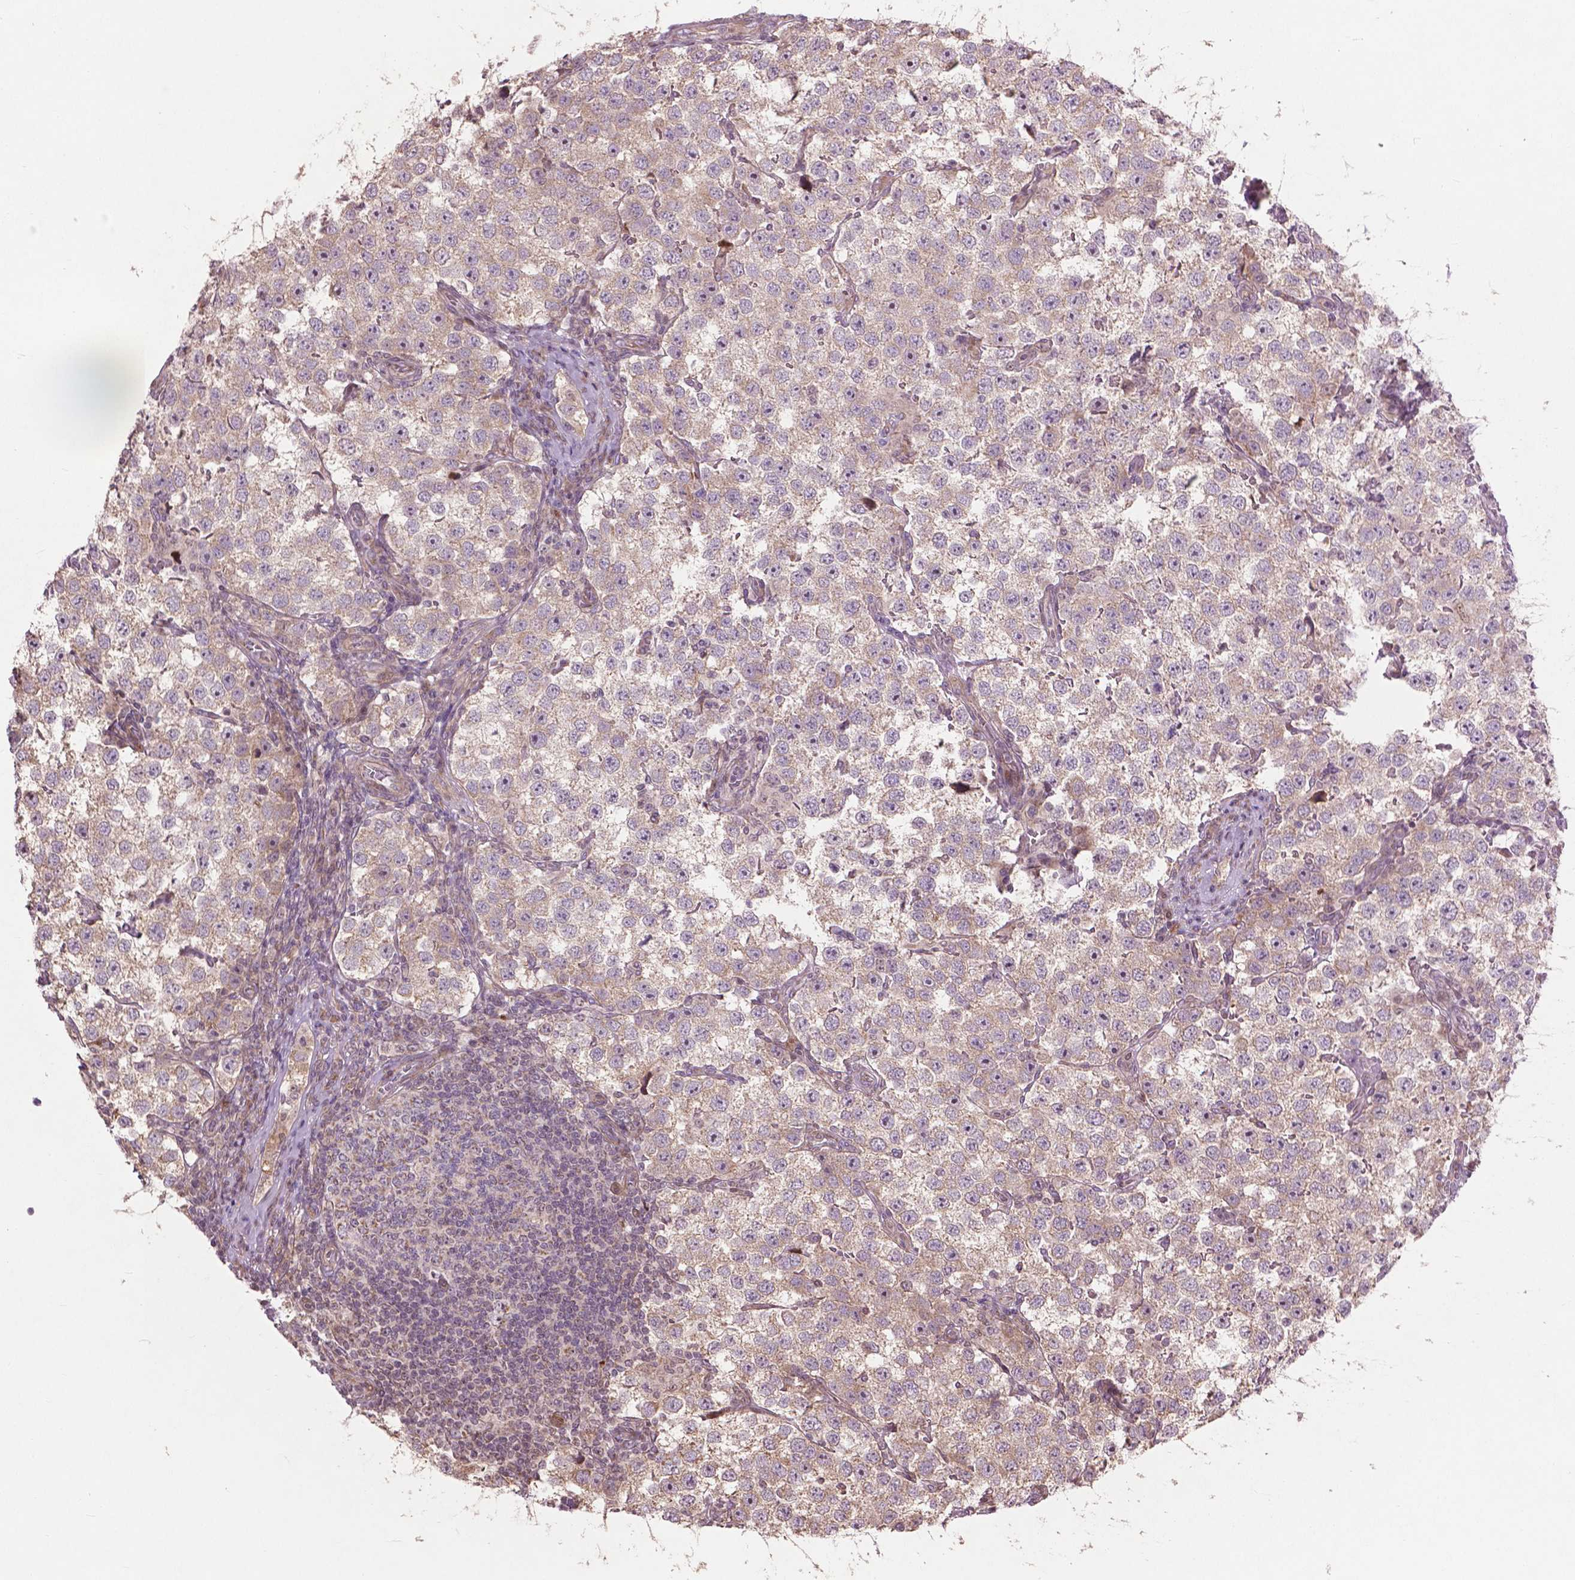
{"staining": {"intensity": "weak", "quantity": "<25%", "location": "cytoplasmic/membranous"}, "tissue": "testis cancer", "cell_type": "Tumor cells", "image_type": "cancer", "snomed": [{"axis": "morphology", "description": "Seminoma, NOS"}, {"axis": "topography", "description": "Testis"}], "caption": "A photomicrograph of human seminoma (testis) is negative for staining in tumor cells.", "gene": "B3GALNT2", "patient": {"sex": "male", "age": 37}}